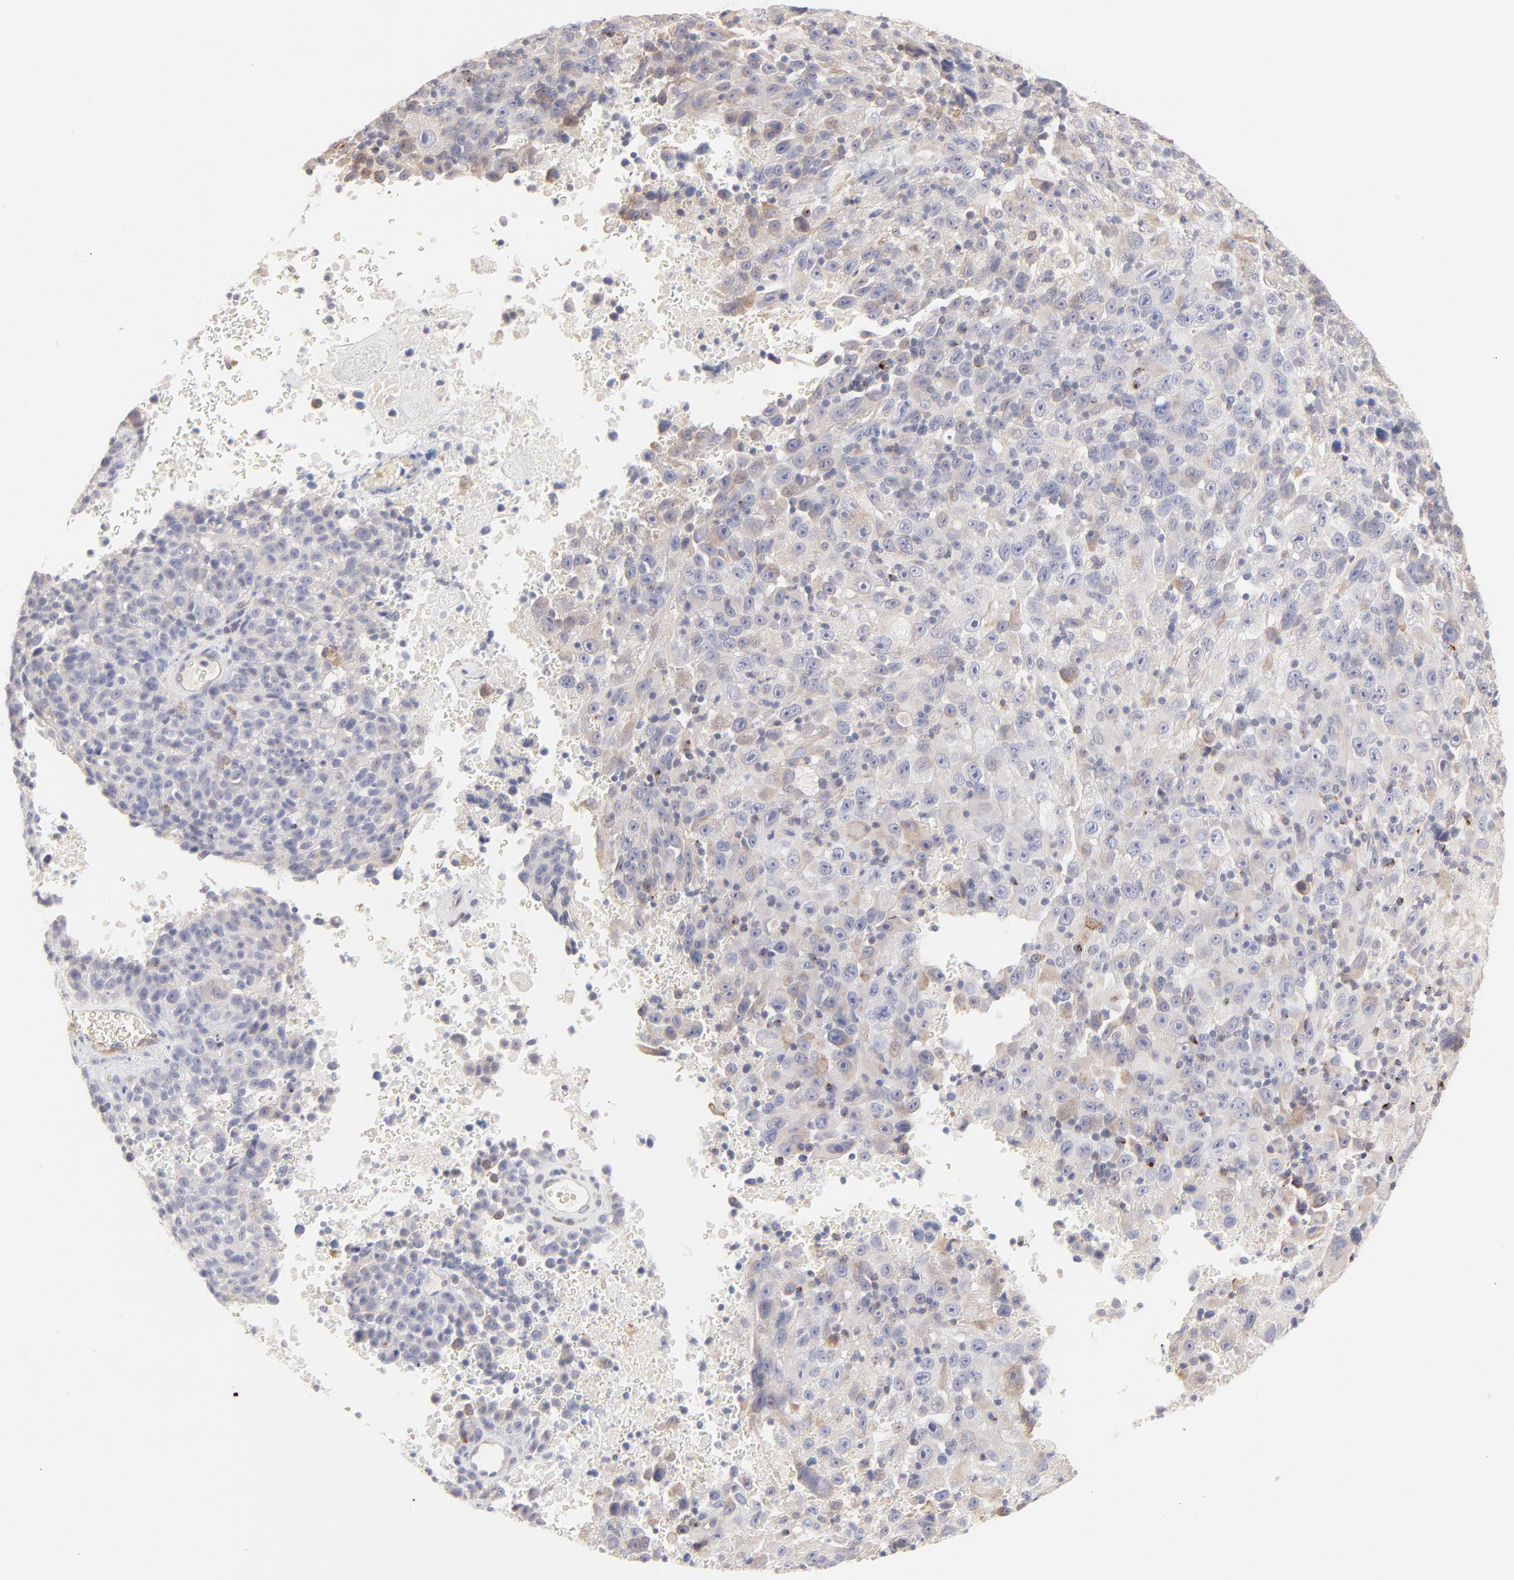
{"staining": {"intensity": "weak", "quantity": "<25%", "location": "cytoplasmic/membranous"}, "tissue": "melanoma", "cell_type": "Tumor cells", "image_type": "cancer", "snomed": [{"axis": "morphology", "description": "Malignant melanoma, Metastatic site"}, {"axis": "topography", "description": "Cerebral cortex"}], "caption": "The immunohistochemistry (IHC) photomicrograph has no significant expression in tumor cells of malignant melanoma (metastatic site) tissue.", "gene": "ELF3", "patient": {"sex": "female", "age": 52}}